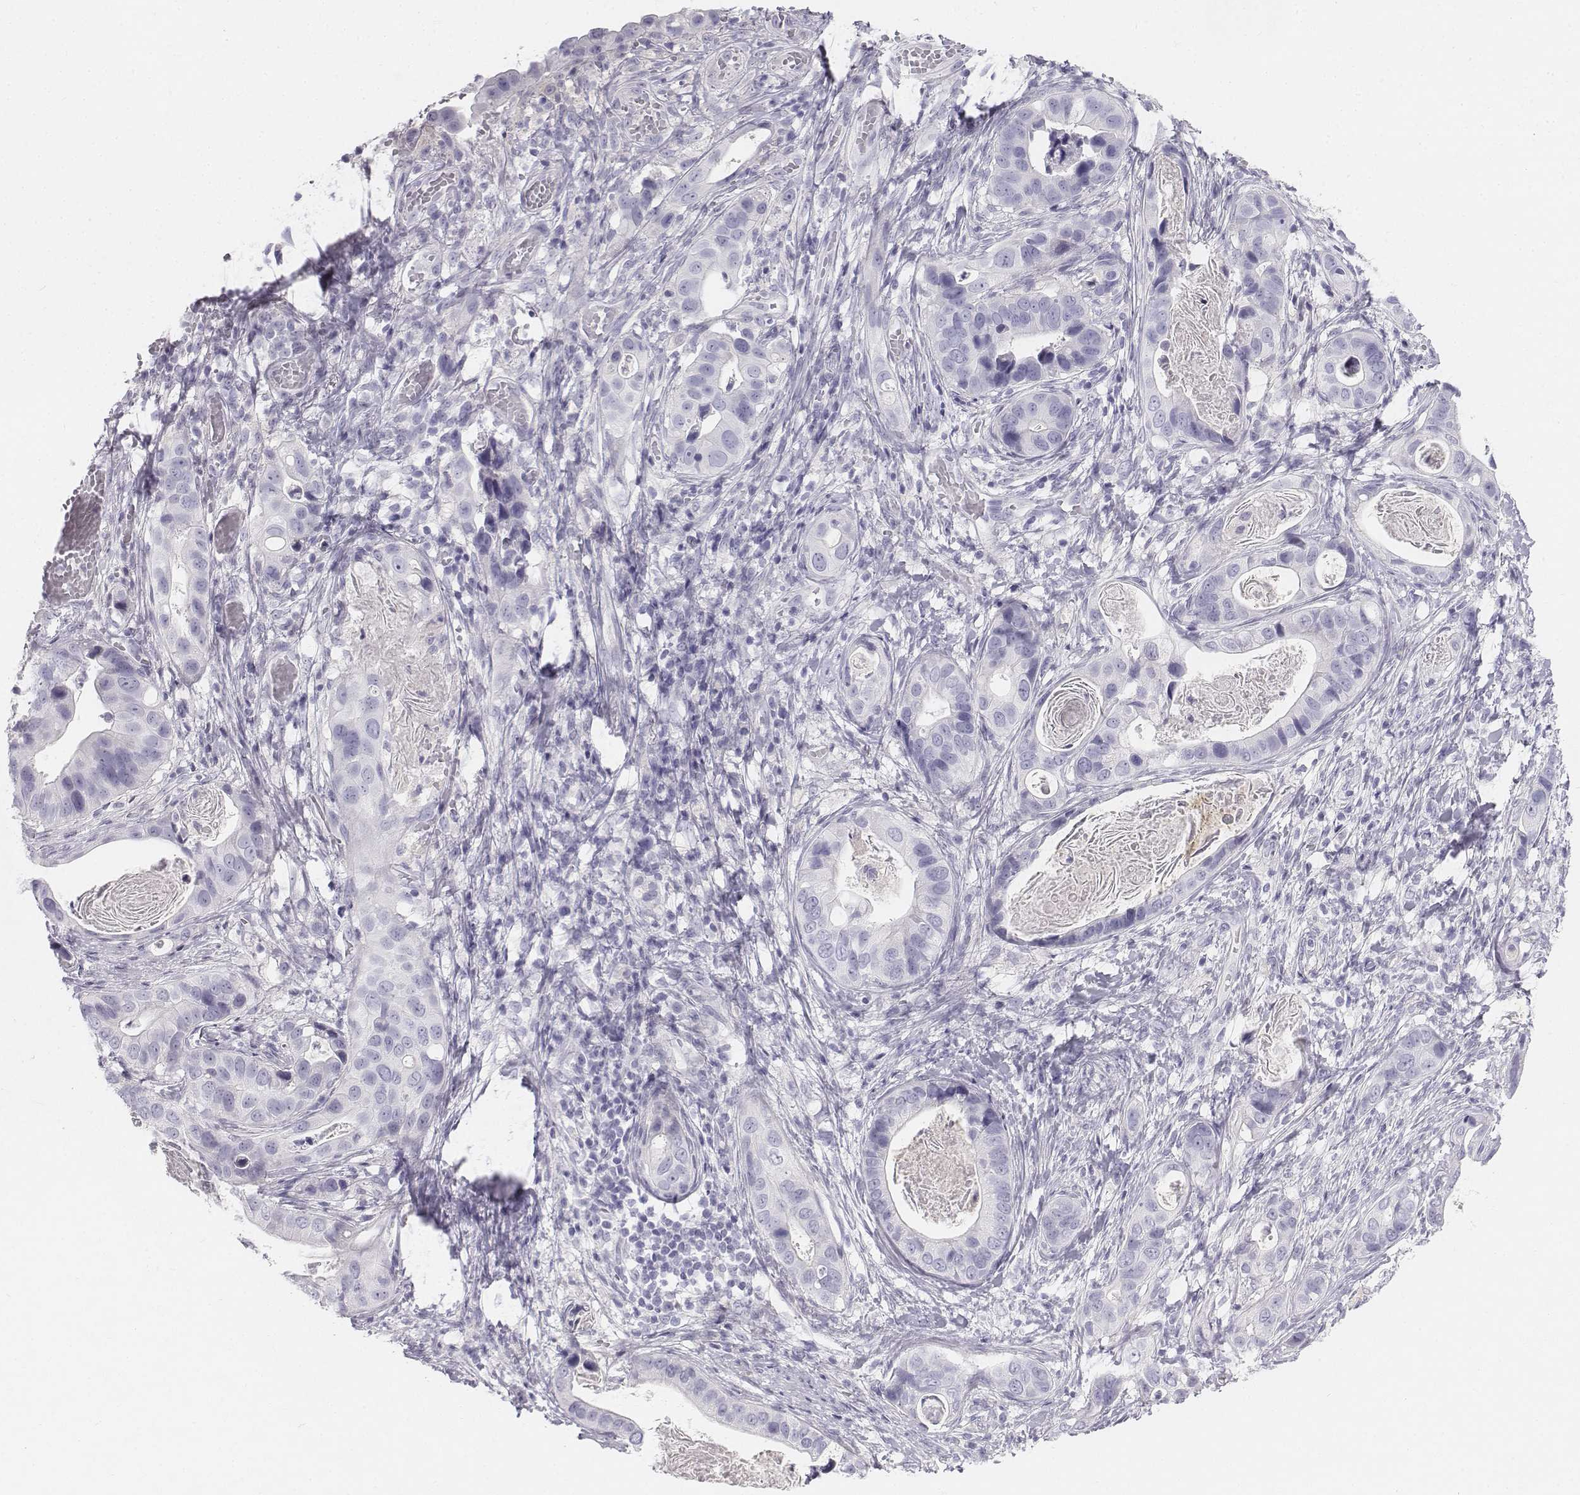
{"staining": {"intensity": "negative", "quantity": "none", "location": "none"}, "tissue": "stomach cancer", "cell_type": "Tumor cells", "image_type": "cancer", "snomed": [{"axis": "morphology", "description": "Adenocarcinoma, NOS"}, {"axis": "topography", "description": "Stomach"}], "caption": "This image is of adenocarcinoma (stomach) stained with immunohistochemistry (IHC) to label a protein in brown with the nuclei are counter-stained blue. There is no positivity in tumor cells.", "gene": "TH", "patient": {"sex": "male", "age": 84}}